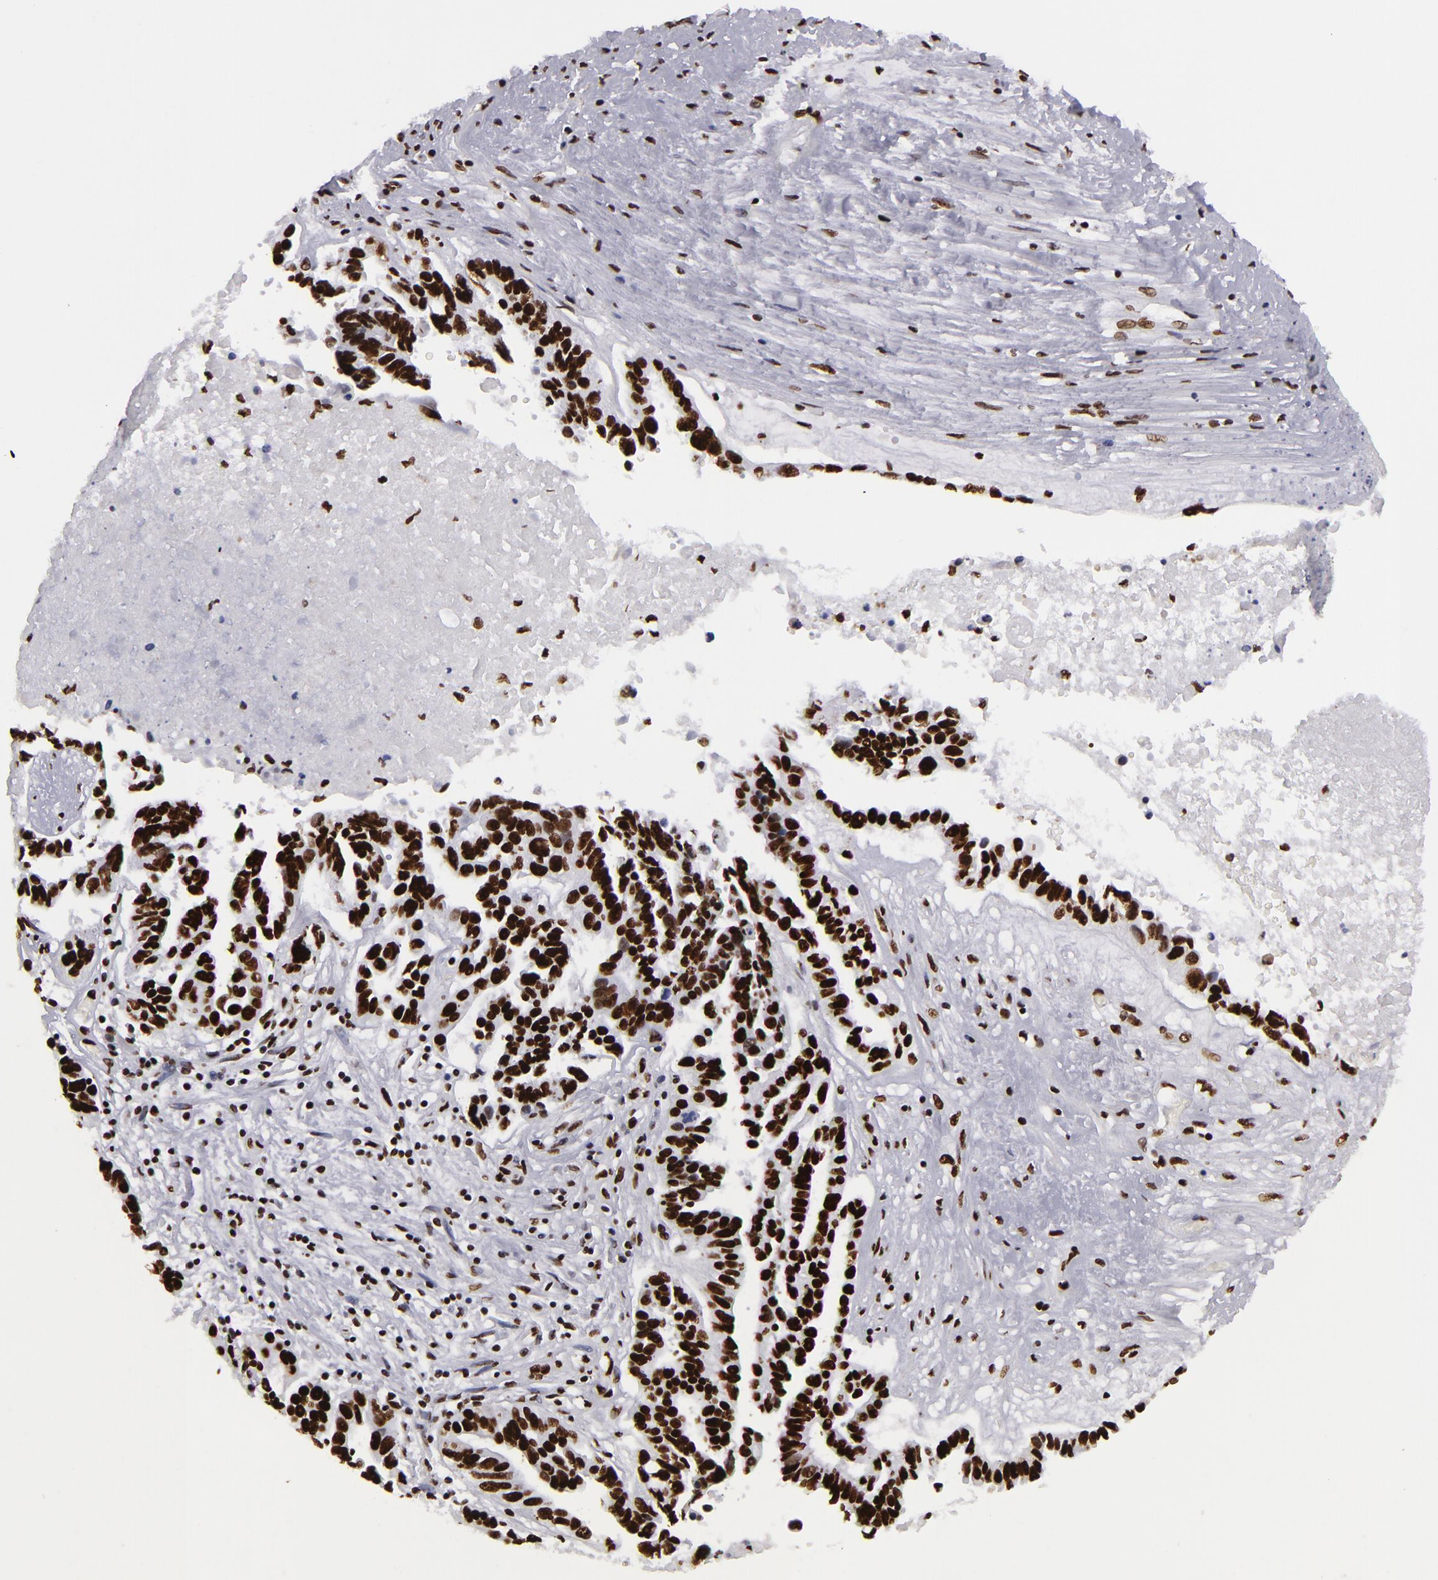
{"staining": {"intensity": "strong", "quantity": ">75%", "location": "nuclear"}, "tissue": "ovarian cancer", "cell_type": "Tumor cells", "image_type": "cancer", "snomed": [{"axis": "morphology", "description": "Carcinoma, endometroid"}, {"axis": "morphology", "description": "Cystadenocarcinoma, serous, NOS"}, {"axis": "topography", "description": "Ovary"}], "caption": "IHC micrograph of neoplastic tissue: ovarian endometroid carcinoma stained using IHC demonstrates high levels of strong protein expression localized specifically in the nuclear of tumor cells, appearing as a nuclear brown color.", "gene": "SAFB", "patient": {"sex": "female", "age": 45}}